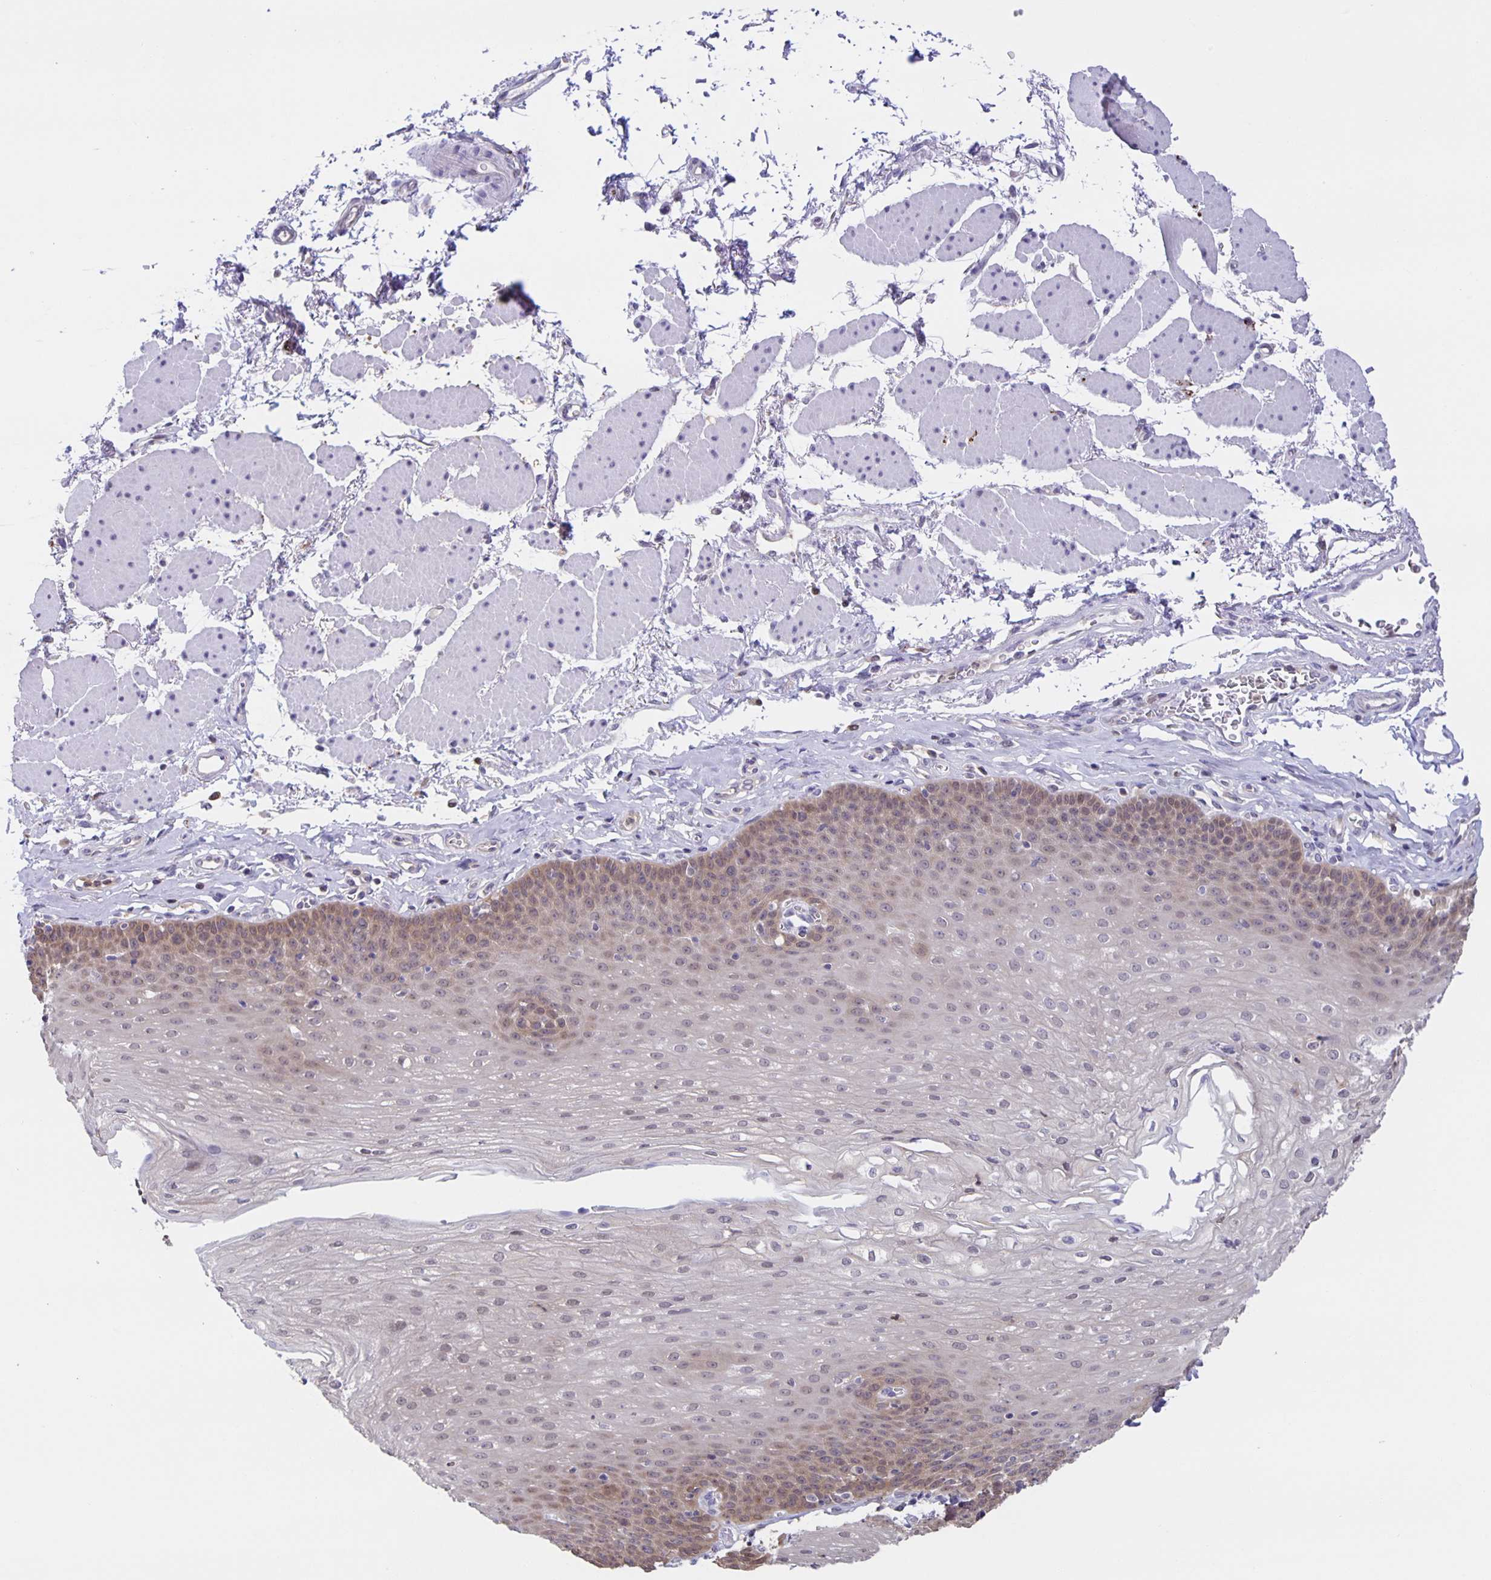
{"staining": {"intensity": "weak", "quantity": "<25%", "location": "cytoplasmic/membranous"}, "tissue": "esophagus", "cell_type": "Squamous epithelial cells", "image_type": "normal", "snomed": [{"axis": "morphology", "description": "Normal tissue, NOS"}, {"axis": "topography", "description": "Esophagus"}], "caption": "Protein analysis of unremarkable esophagus displays no significant positivity in squamous epithelial cells. Brightfield microscopy of IHC stained with DAB (brown) and hematoxylin (blue), captured at high magnification.", "gene": "MARCHF6", "patient": {"sex": "female", "age": 81}}